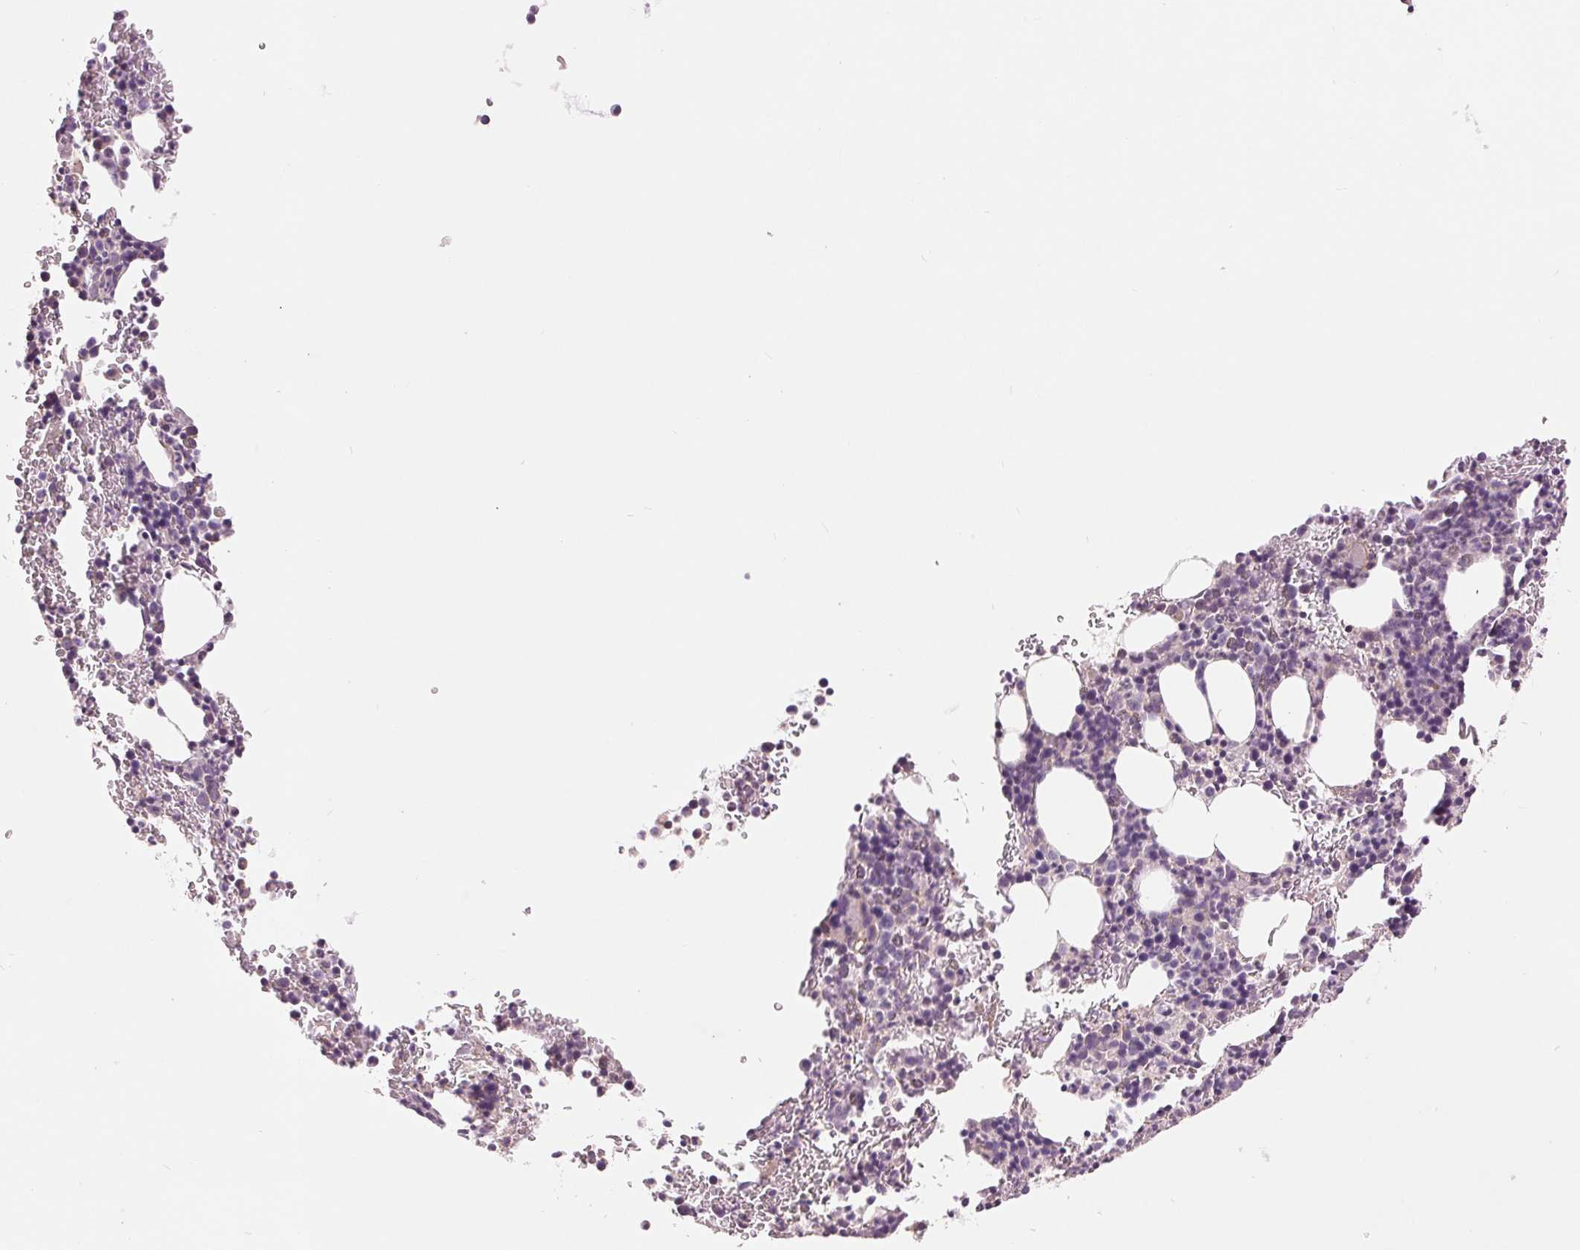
{"staining": {"intensity": "negative", "quantity": "none", "location": "none"}, "tissue": "bone marrow", "cell_type": "Hematopoietic cells", "image_type": "normal", "snomed": [{"axis": "morphology", "description": "Normal tissue, NOS"}, {"axis": "topography", "description": "Bone marrow"}], "caption": "Normal bone marrow was stained to show a protein in brown. There is no significant positivity in hematopoietic cells. (Immunohistochemistry, brightfield microscopy, high magnification).", "gene": "FXYD4", "patient": {"sex": "male", "age": 63}}